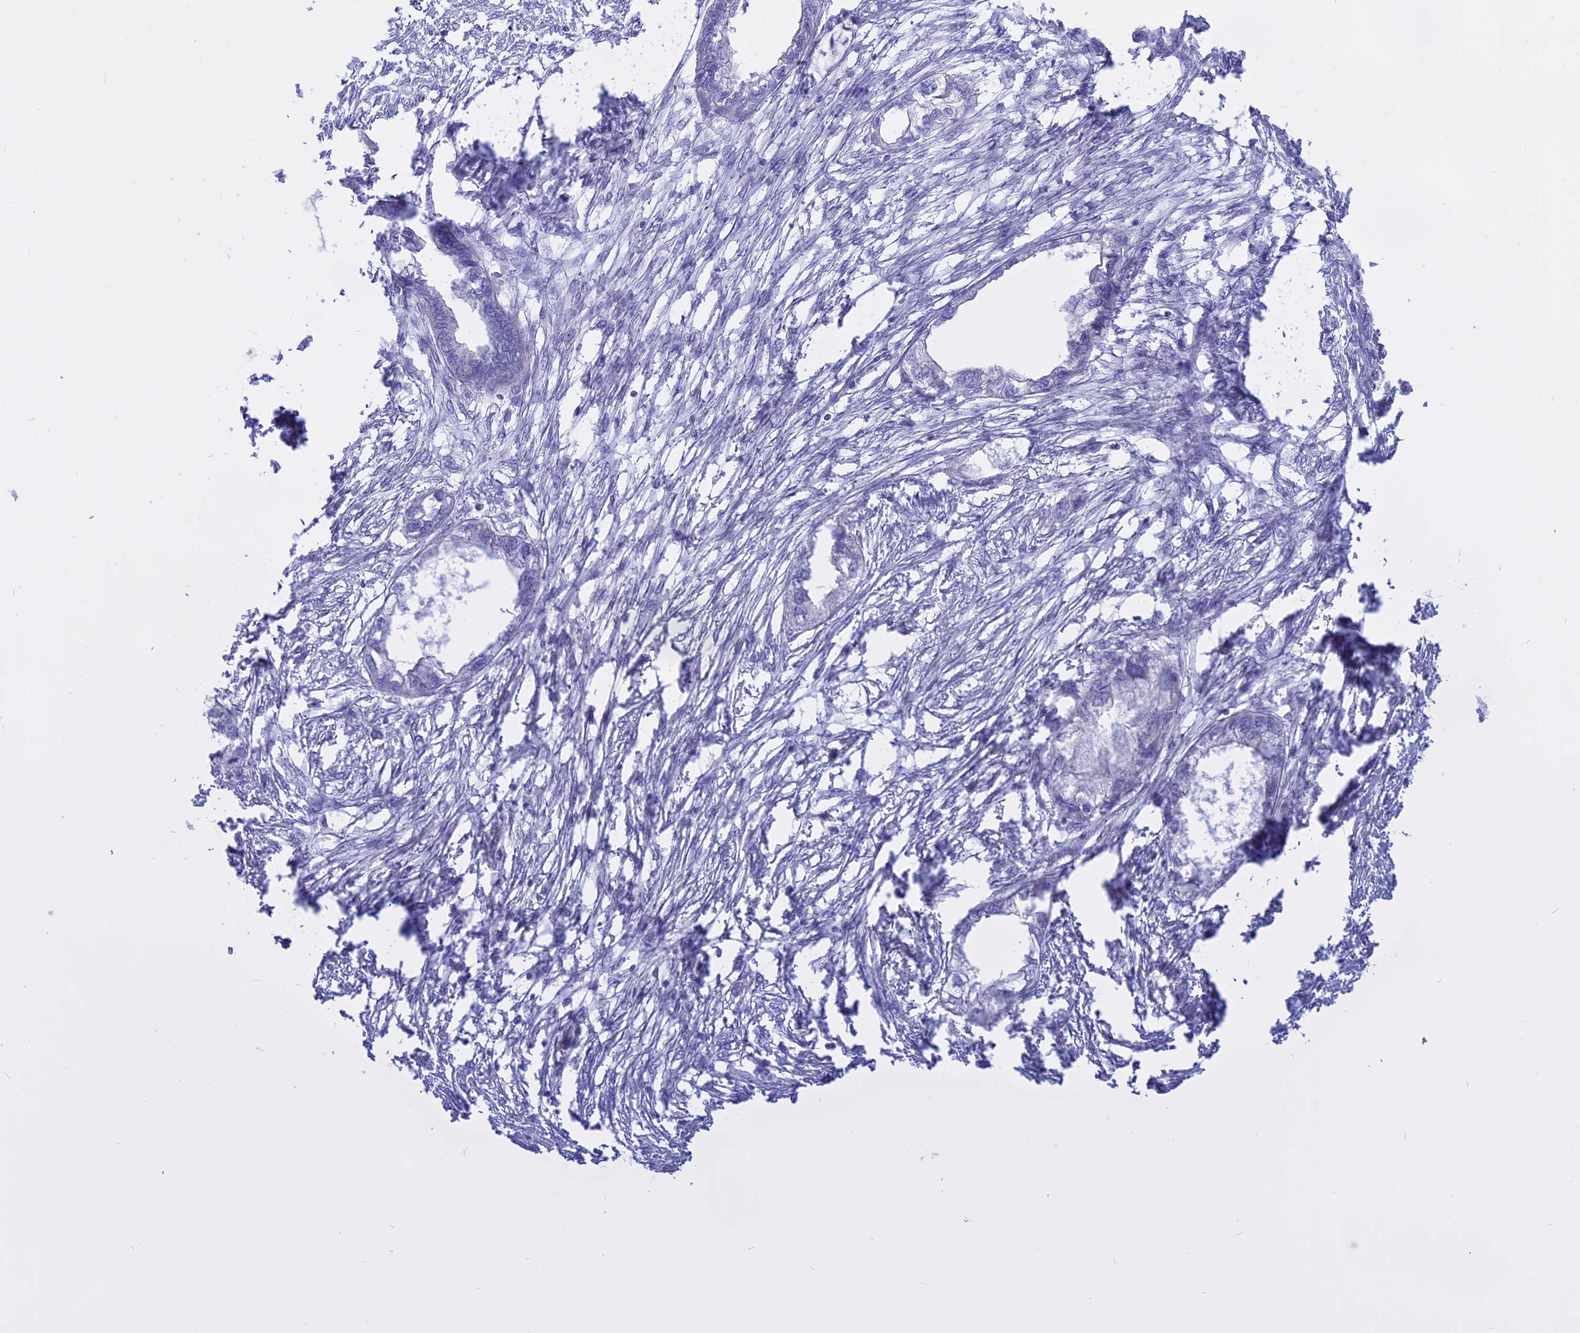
{"staining": {"intensity": "negative", "quantity": "none", "location": "none"}, "tissue": "endometrial cancer", "cell_type": "Tumor cells", "image_type": "cancer", "snomed": [{"axis": "morphology", "description": "Adenocarcinoma, NOS"}, {"axis": "morphology", "description": "Adenocarcinoma, metastatic, NOS"}, {"axis": "topography", "description": "Adipose tissue"}, {"axis": "topography", "description": "Endometrium"}], "caption": "Immunohistochemistry (IHC) of human endometrial cancer exhibits no positivity in tumor cells. (Brightfield microscopy of DAB IHC at high magnification).", "gene": "AHCYL1", "patient": {"sex": "female", "age": 67}}